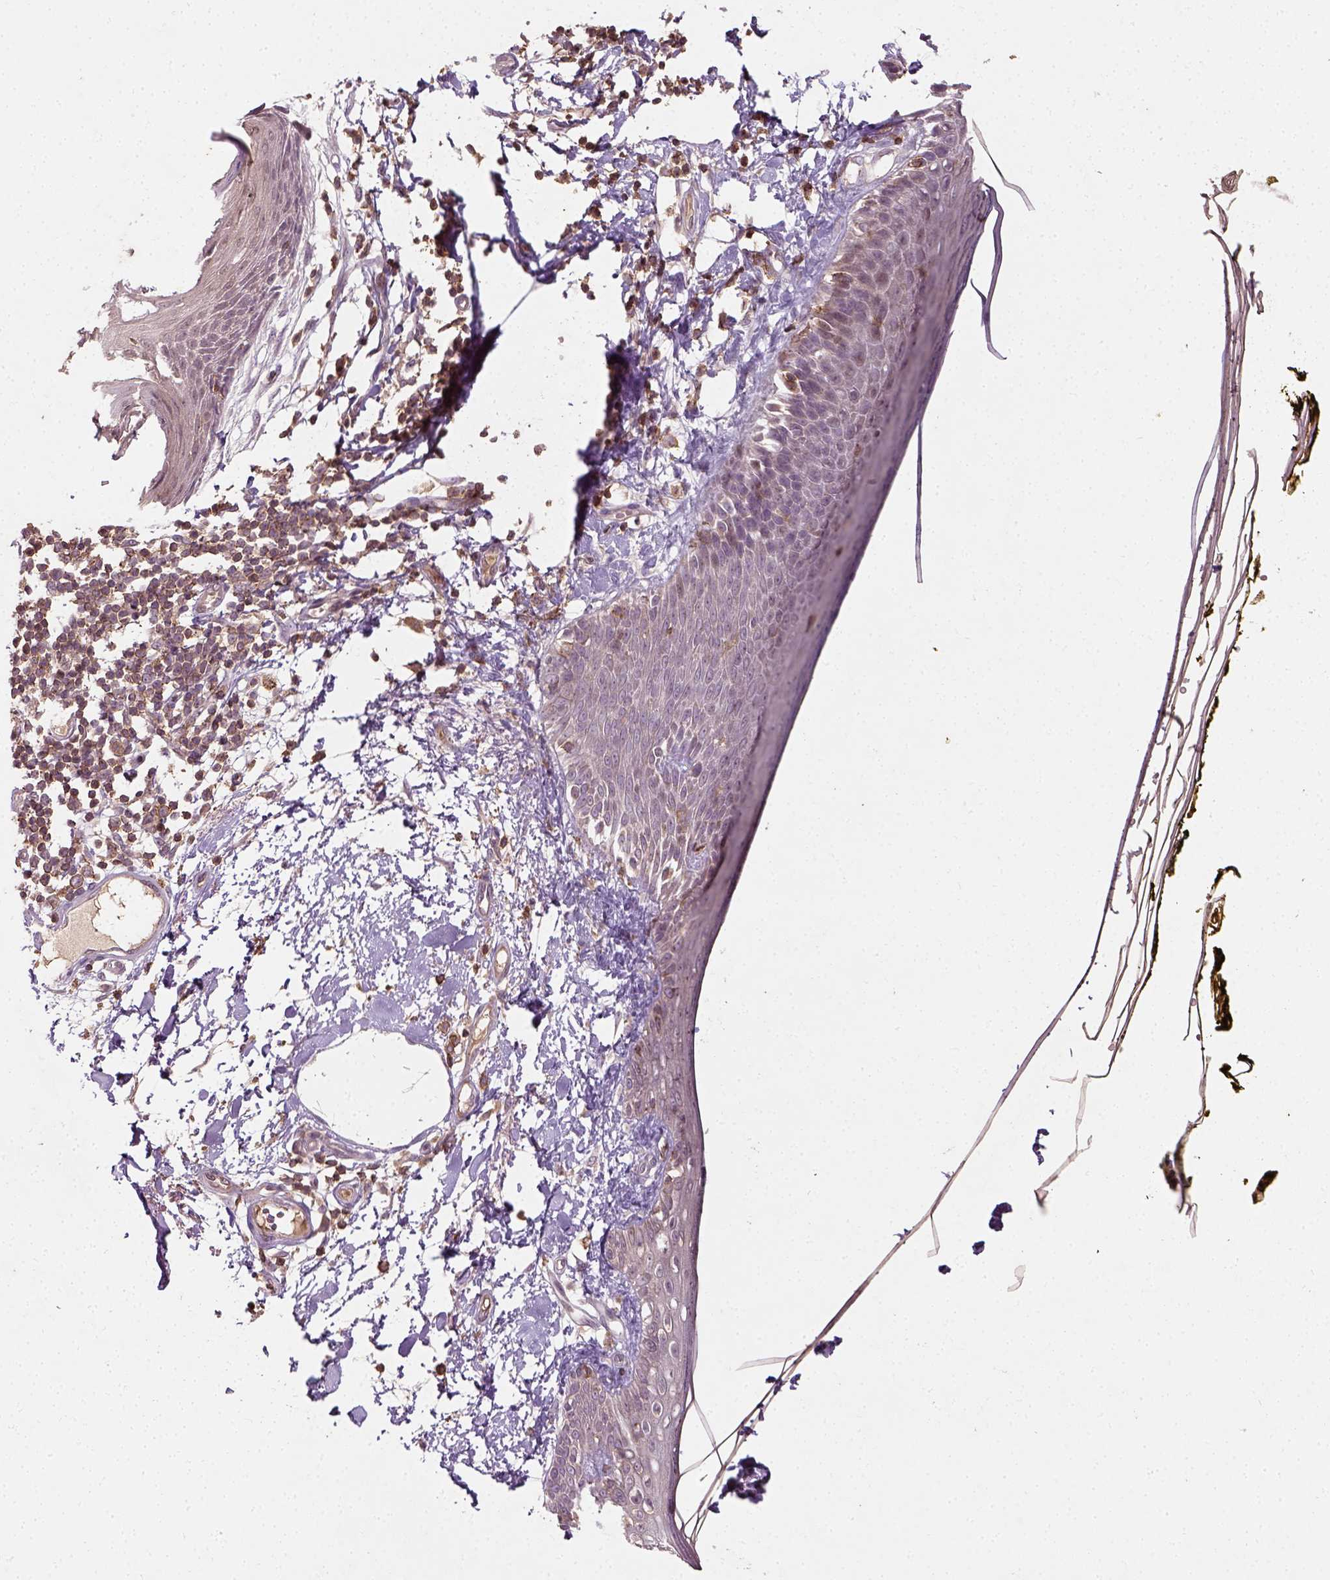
{"staining": {"intensity": "negative", "quantity": "none", "location": "none"}, "tissue": "skin", "cell_type": "Fibroblasts", "image_type": "normal", "snomed": [{"axis": "morphology", "description": "Normal tissue, NOS"}, {"axis": "topography", "description": "Skin"}], "caption": "A micrograph of skin stained for a protein shows no brown staining in fibroblasts. The staining was performed using DAB to visualize the protein expression in brown, while the nuclei were stained in blue with hematoxylin (Magnification: 20x).", "gene": "CAMKK1", "patient": {"sex": "male", "age": 76}}